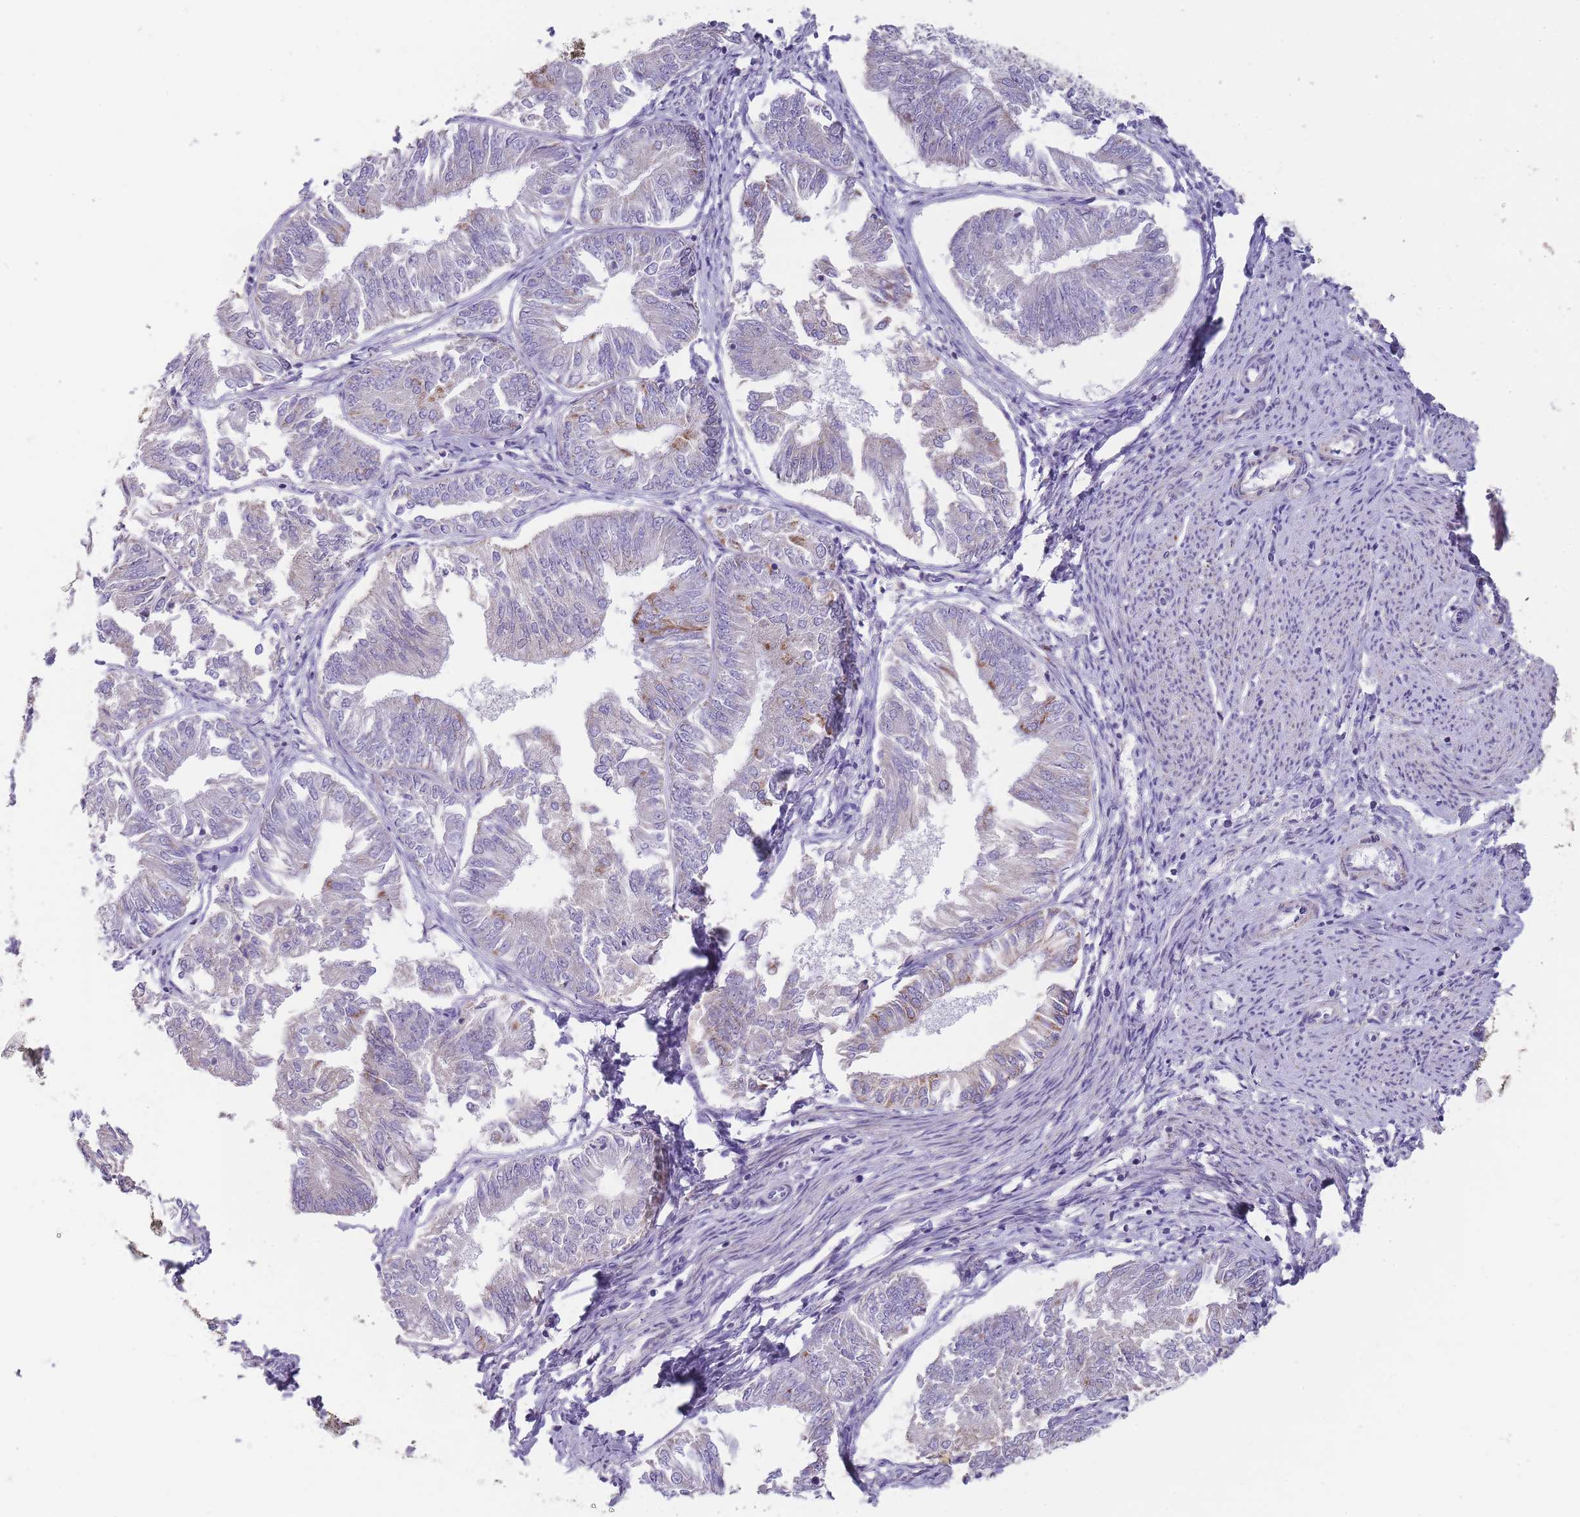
{"staining": {"intensity": "moderate", "quantity": "<25%", "location": "cytoplasmic/membranous"}, "tissue": "endometrial cancer", "cell_type": "Tumor cells", "image_type": "cancer", "snomed": [{"axis": "morphology", "description": "Adenocarcinoma, NOS"}, {"axis": "topography", "description": "Endometrium"}], "caption": "Adenocarcinoma (endometrial) was stained to show a protein in brown. There is low levels of moderate cytoplasmic/membranous expression in about <25% of tumor cells. Immunohistochemistry (ihc) stains the protein of interest in brown and the nuclei are stained blue.", "gene": "ZBTB24", "patient": {"sex": "female", "age": 58}}